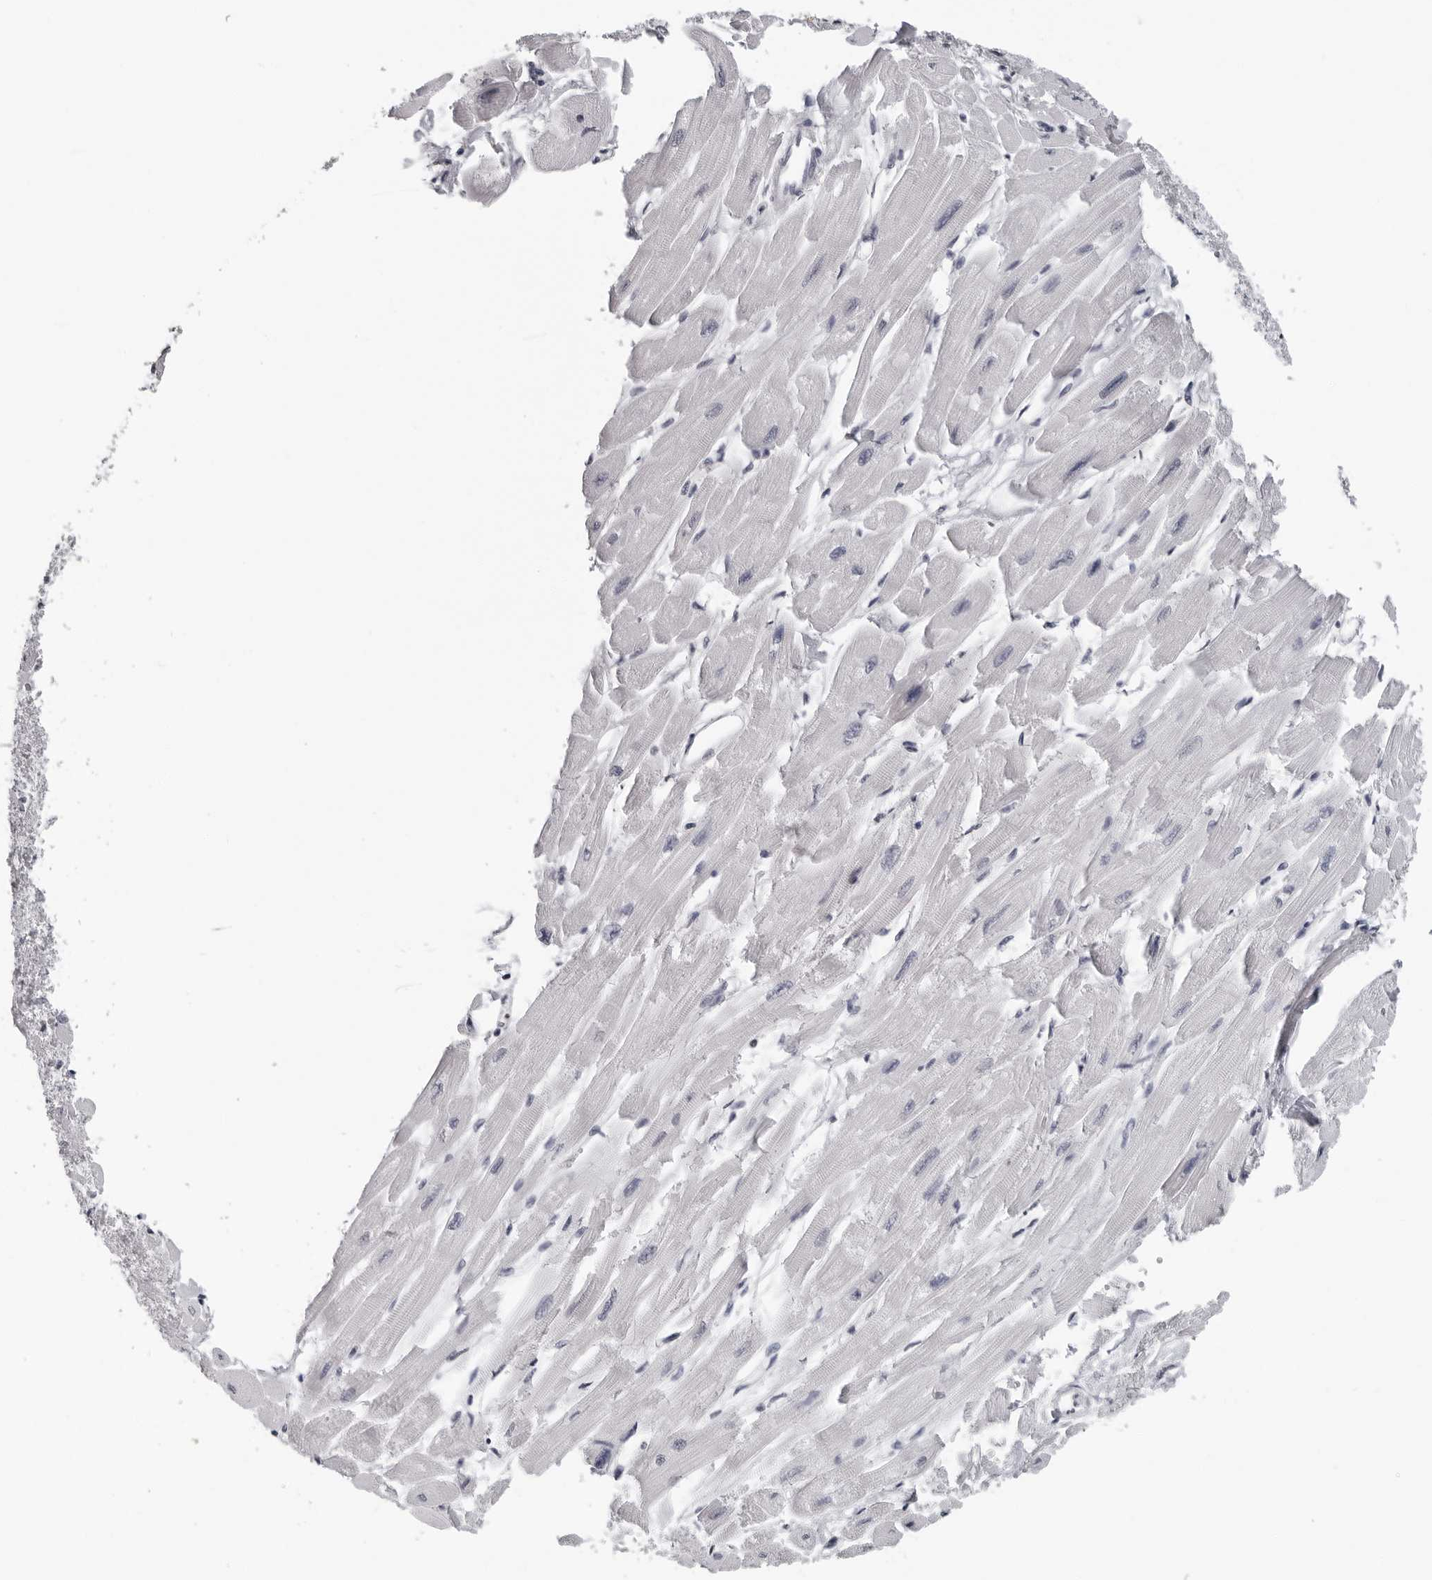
{"staining": {"intensity": "negative", "quantity": "none", "location": "none"}, "tissue": "heart muscle", "cell_type": "Cardiomyocytes", "image_type": "normal", "snomed": [{"axis": "morphology", "description": "Normal tissue, NOS"}, {"axis": "topography", "description": "Heart"}], "caption": "This image is of unremarkable heart muscle stained with IHC to label a protein in brown with the nuclei are counter-stained blue. There is no staining in cardiomyocytes. (DAB IHC, high magnification).", "gene": "HSPH1", "patient": {"sex": "female", "age": 54}}